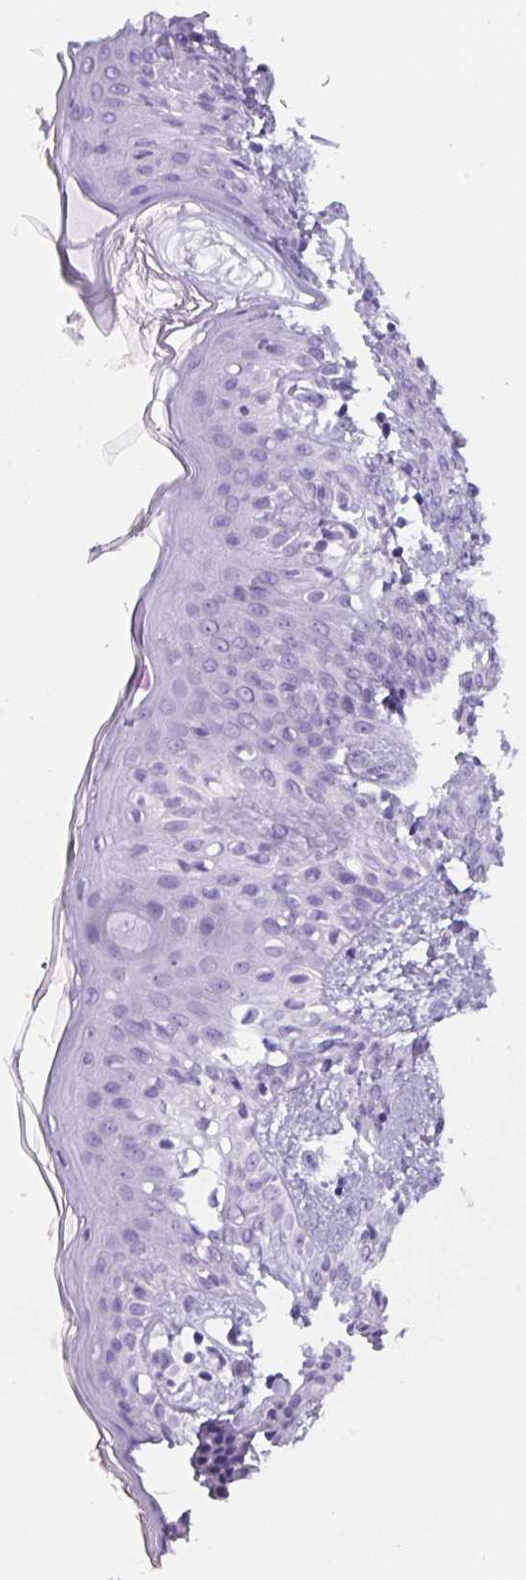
{"staining": {"intensity": "negative", "quantity": "none", "location": "none"}, "tissue": "skin", "cell_type": "Fibroblasts", "image_type": "normal", "snomed": [{"axis": "morphology", "description": "Normal tissue, NOS"}, {"axis": "topography", "description": "Skin"}], "caption": "High power microscopy photomicrograph of an IHC photomicrograph of benign skin, revealing no significant staining in fibroblasts.", "gene": "TNFRSF8", "patient": {"sex": "male", "age": 16}}